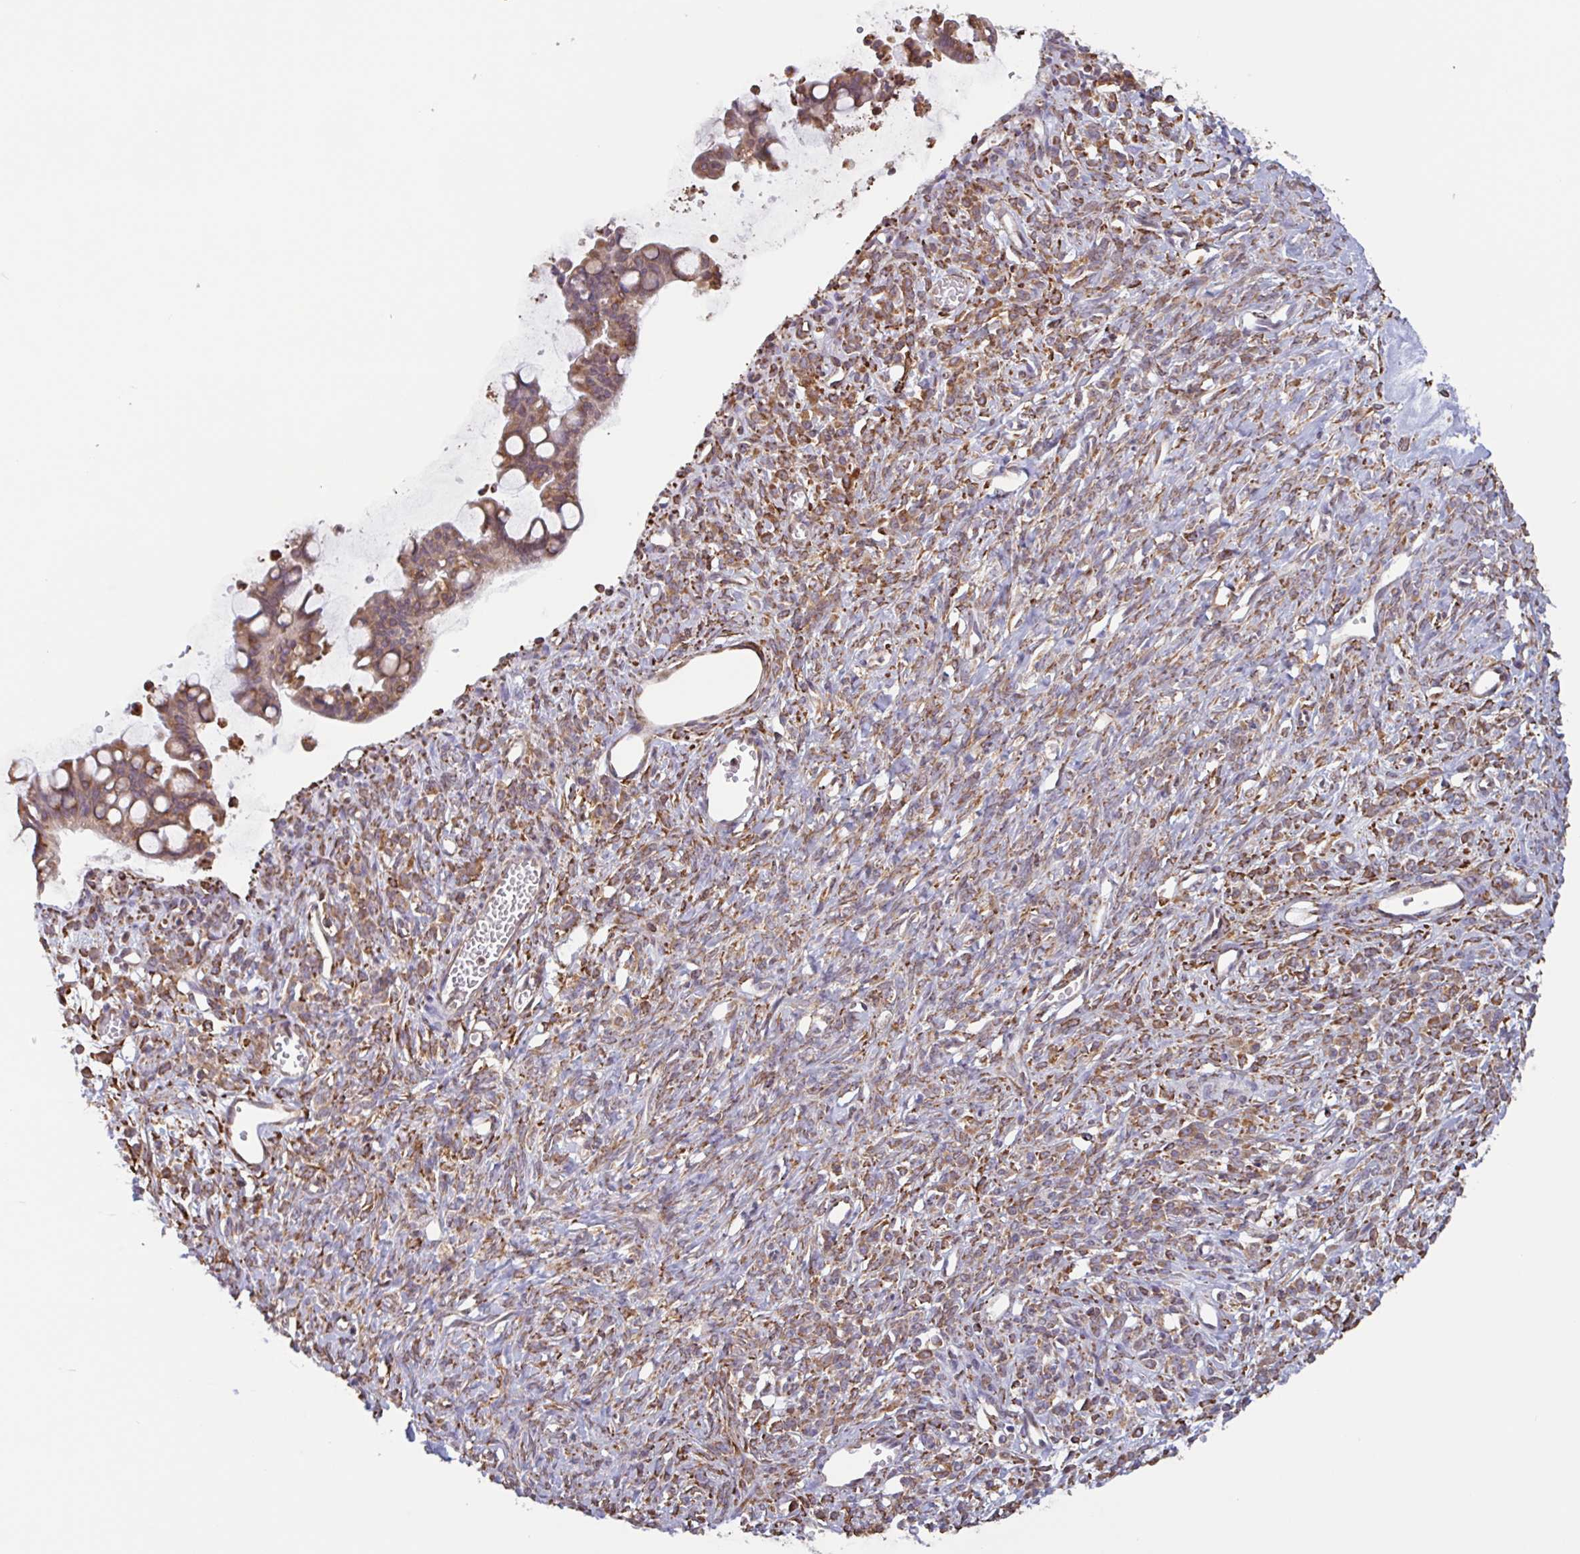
{"staining": {"intensity": "moderate", "quantity": ">75%", "location": "cytoplasmic/membranous"}, "tissue": "ovarian cancer", "cell_type": "Tumor cells", "image_type": "cancer", "snomed": [{"axis": "morphology", "description": "Cystadenocarcinoma, mucinous, NOS"}, {"axis": "topography", "description": "Ovary"}], "caption": "Ovarian cancer stained with IHC shows moderate cytoplasmic/membranous positivity in about >75% of tumor cells.", "gene": "DOK4", "patient": {"sex": "female", "age": 73}}